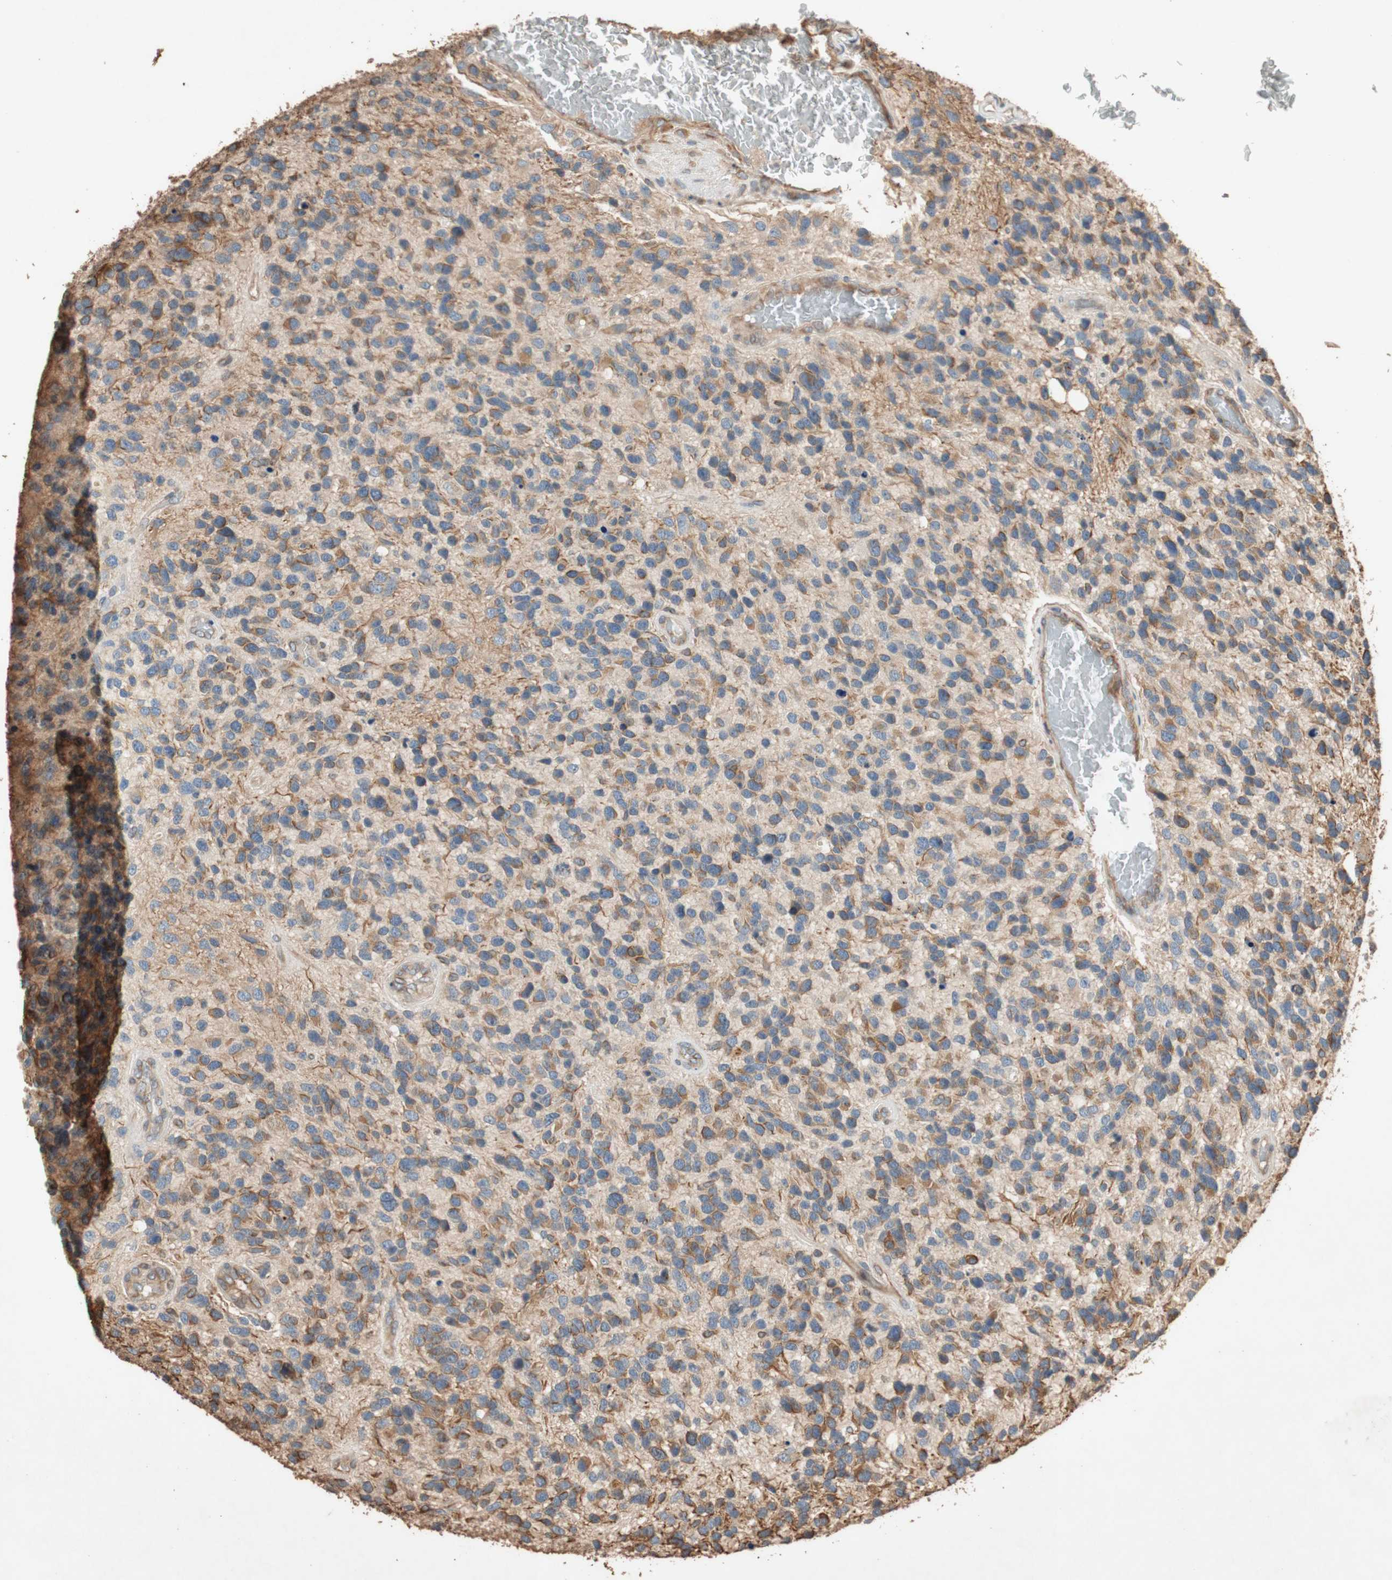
{"staining": {"intensity": "weak", "quantity": "25%-75%", "location": "cytoplasmic/membranous"}, "tissue": "glioma", "cell_type": "Tumor cells", "image_type": "cancer", "snomed": [{"axis": "morphology", "description": "Glioma, malignant, High grade"}, {"axis": "topography", "description": "Brain"}], "caption": "Malignant glioma (high-grade) stained with immunohistochemistry (IHC) displays weak cytoplasmic/membranous staining in about 25%-75% of tumor cells.", "gene": "TUBB", "patient": {"sex": "female", "age": 58}}